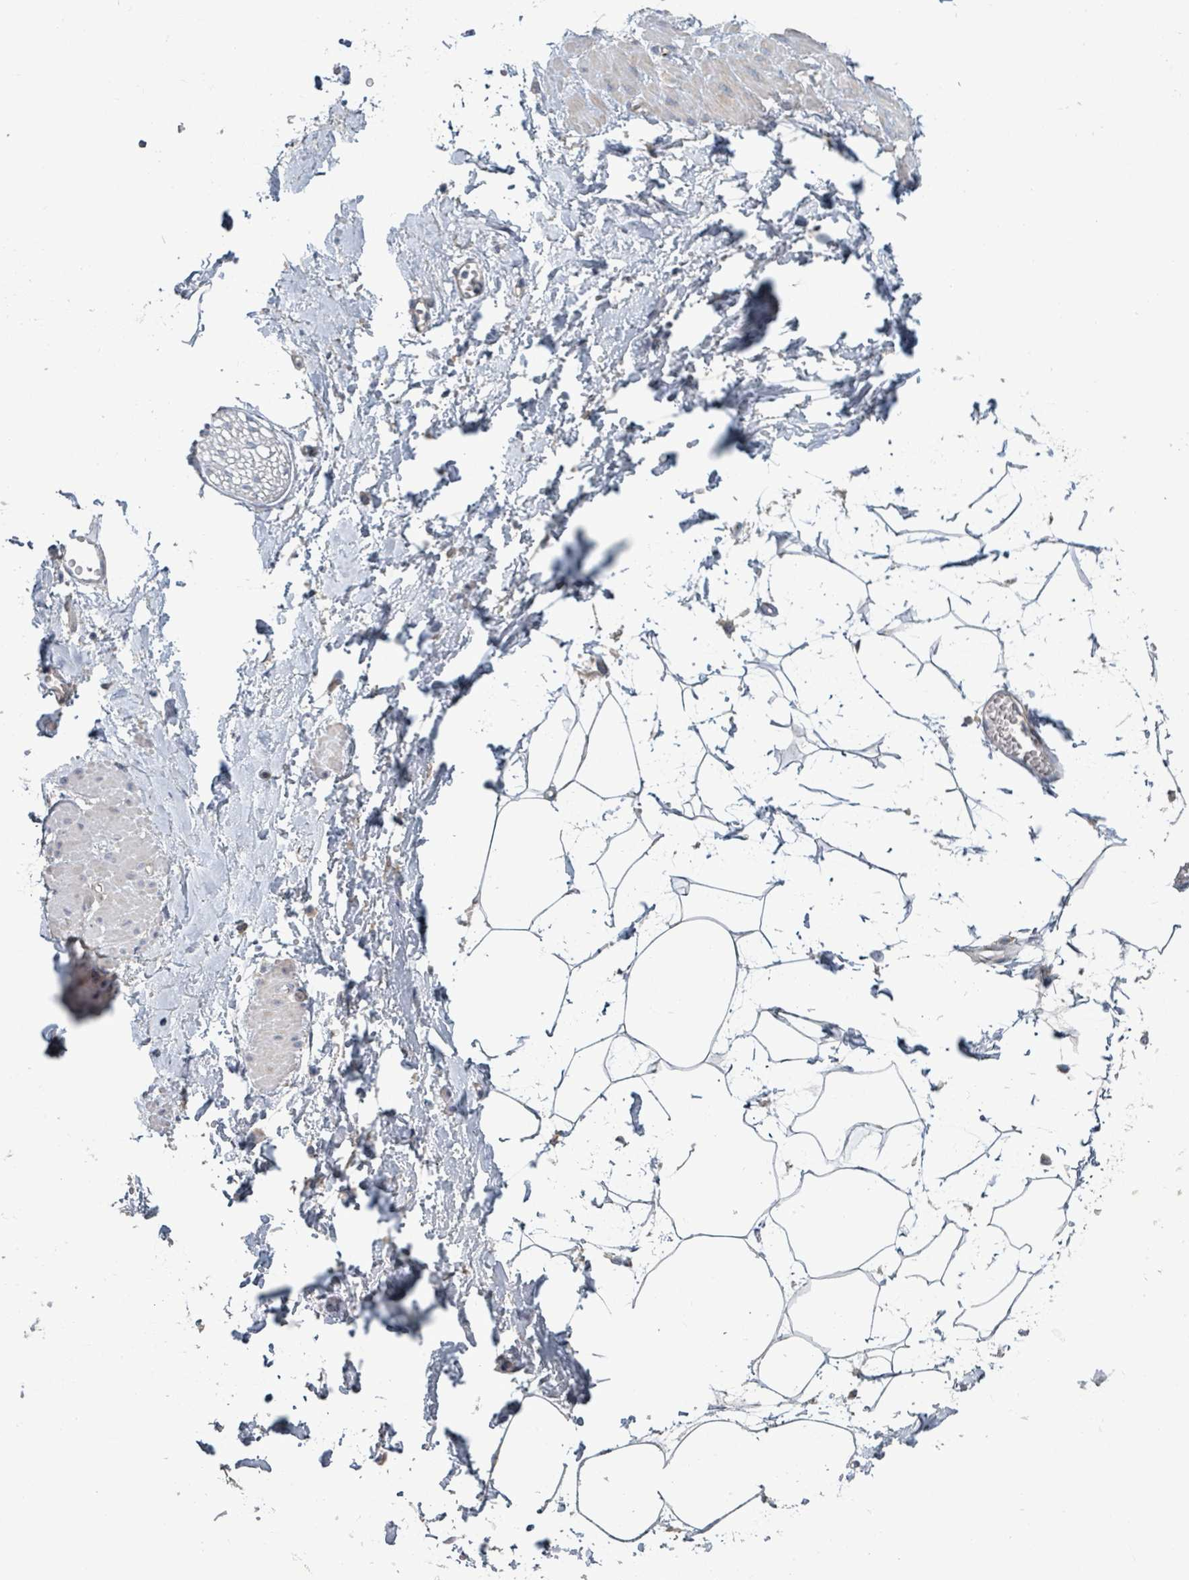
{"staining": {"intensity": "negative", "quantity": "none", "location": "none"}, "tissue": "adipose tissue", "cell_type": "Adipocytes", "image_type": "normal", "snomed": [{"axis": "morphology", "description": "Normal tissue, NOS"}, {"axis": "topography", "description": "Prostate"}, {"axis": "topography", "description": "Peripheral nerve tissue"}], "caption": "A high-resolution photomicrograph shows immunohistochemistry (IHC) staining of unremarkable adipose tissue, which reveals no significant expression in adipocytes.", "gene": "RPL32", "patient": {"sex": "male", "age": 55}}